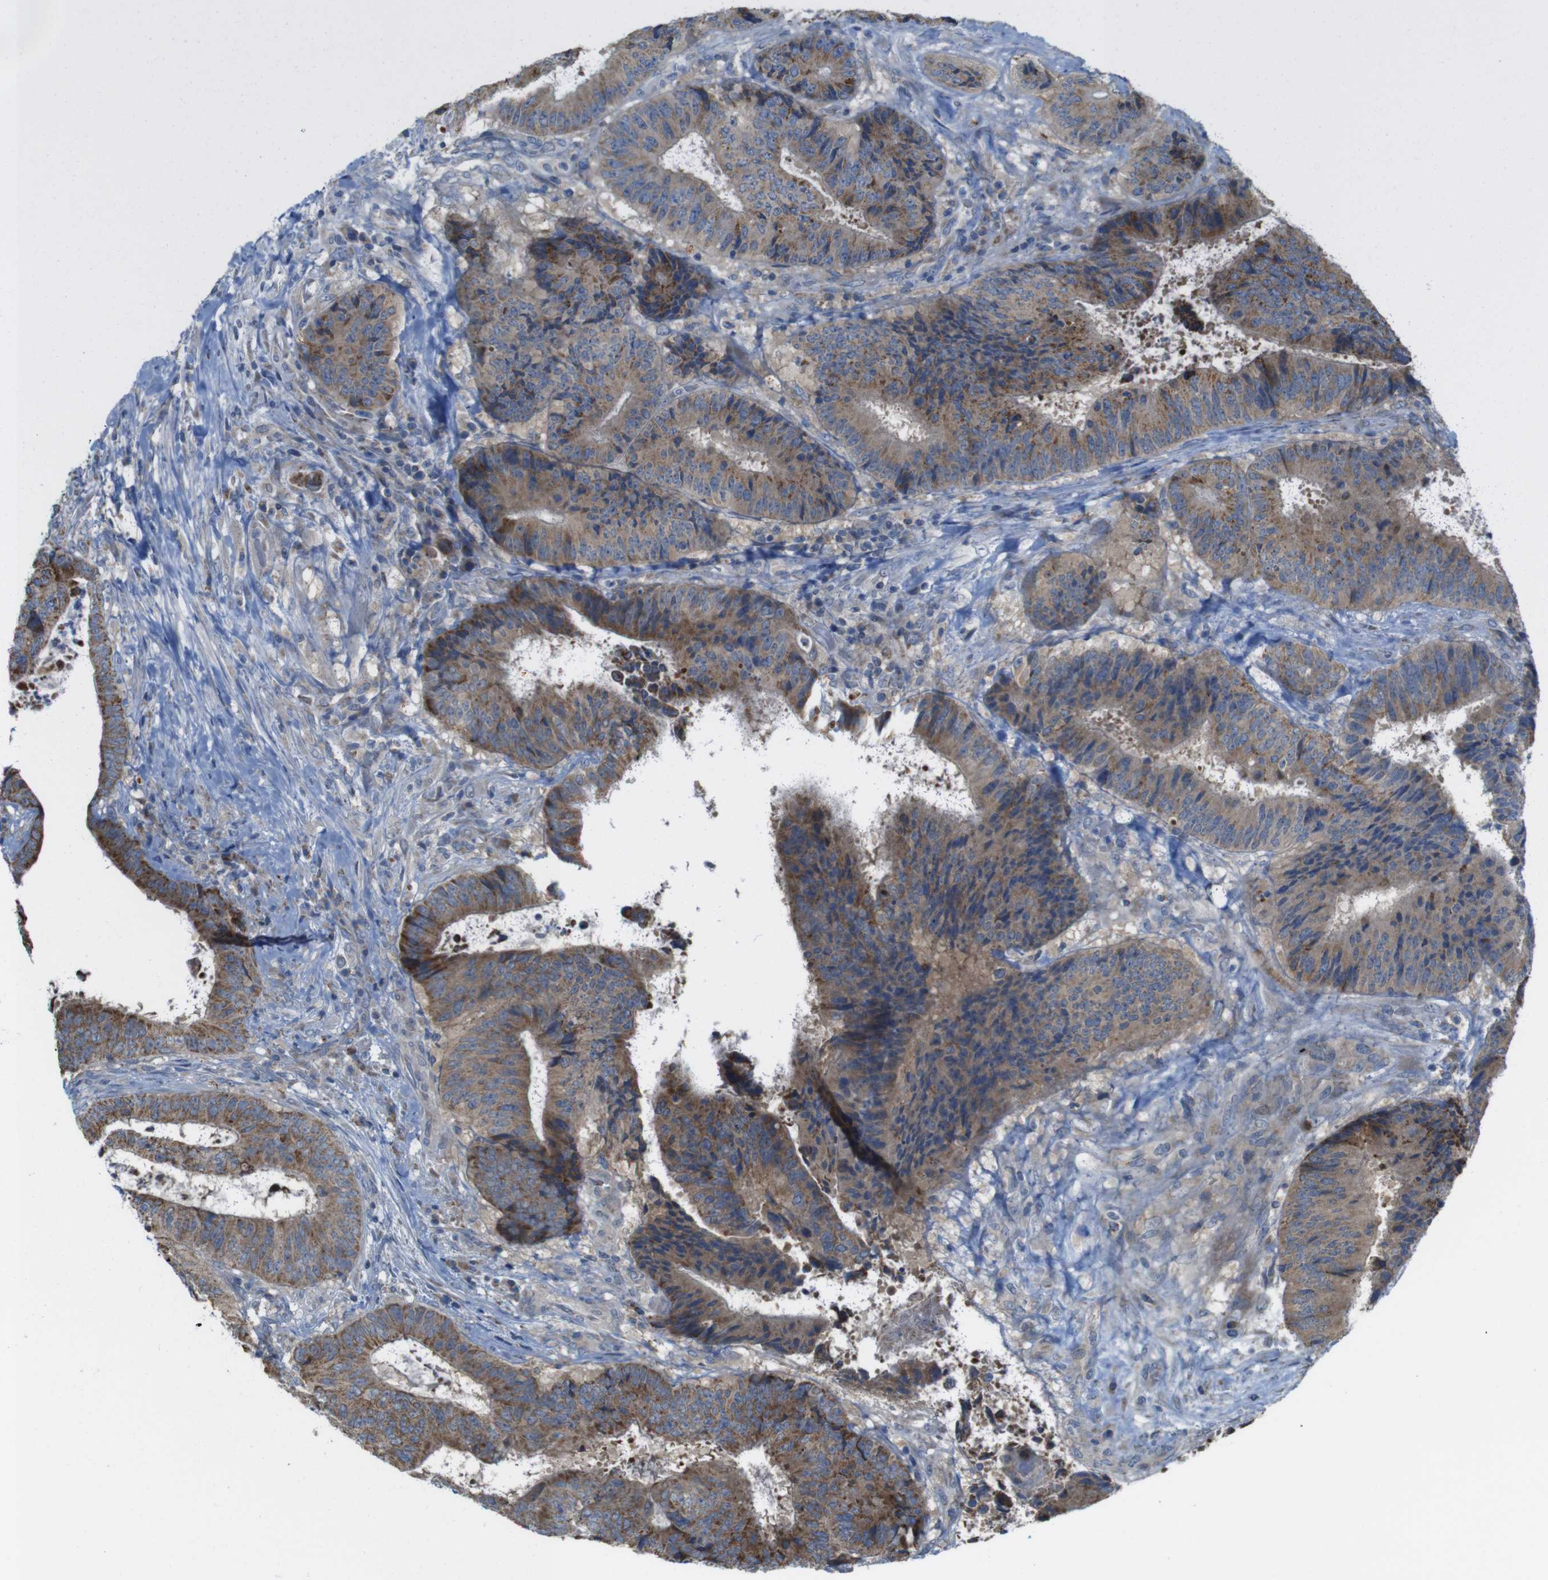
{"staining": {"intensity": "moderate", "quantity": ">75%", "location": "cytoplasmic/membranous"}, "tissue": "colorectal cancer", "cell_type": "Tumor cells", "image_type": "cancer", "snomed": [{"axis": "morphology", "description": "Adenocarcinoma, NOS"}, {"axis": "topography", "description": "Rectum"}], "caption": "Tumor cells exhibit medium levels of moderate cytoplasmic/membranous expression in approximately >75% of cells in adenocarcinoma (colorectal).", "gene": "MARCHF1", "patient": {"sex": "male", "age": 72}}